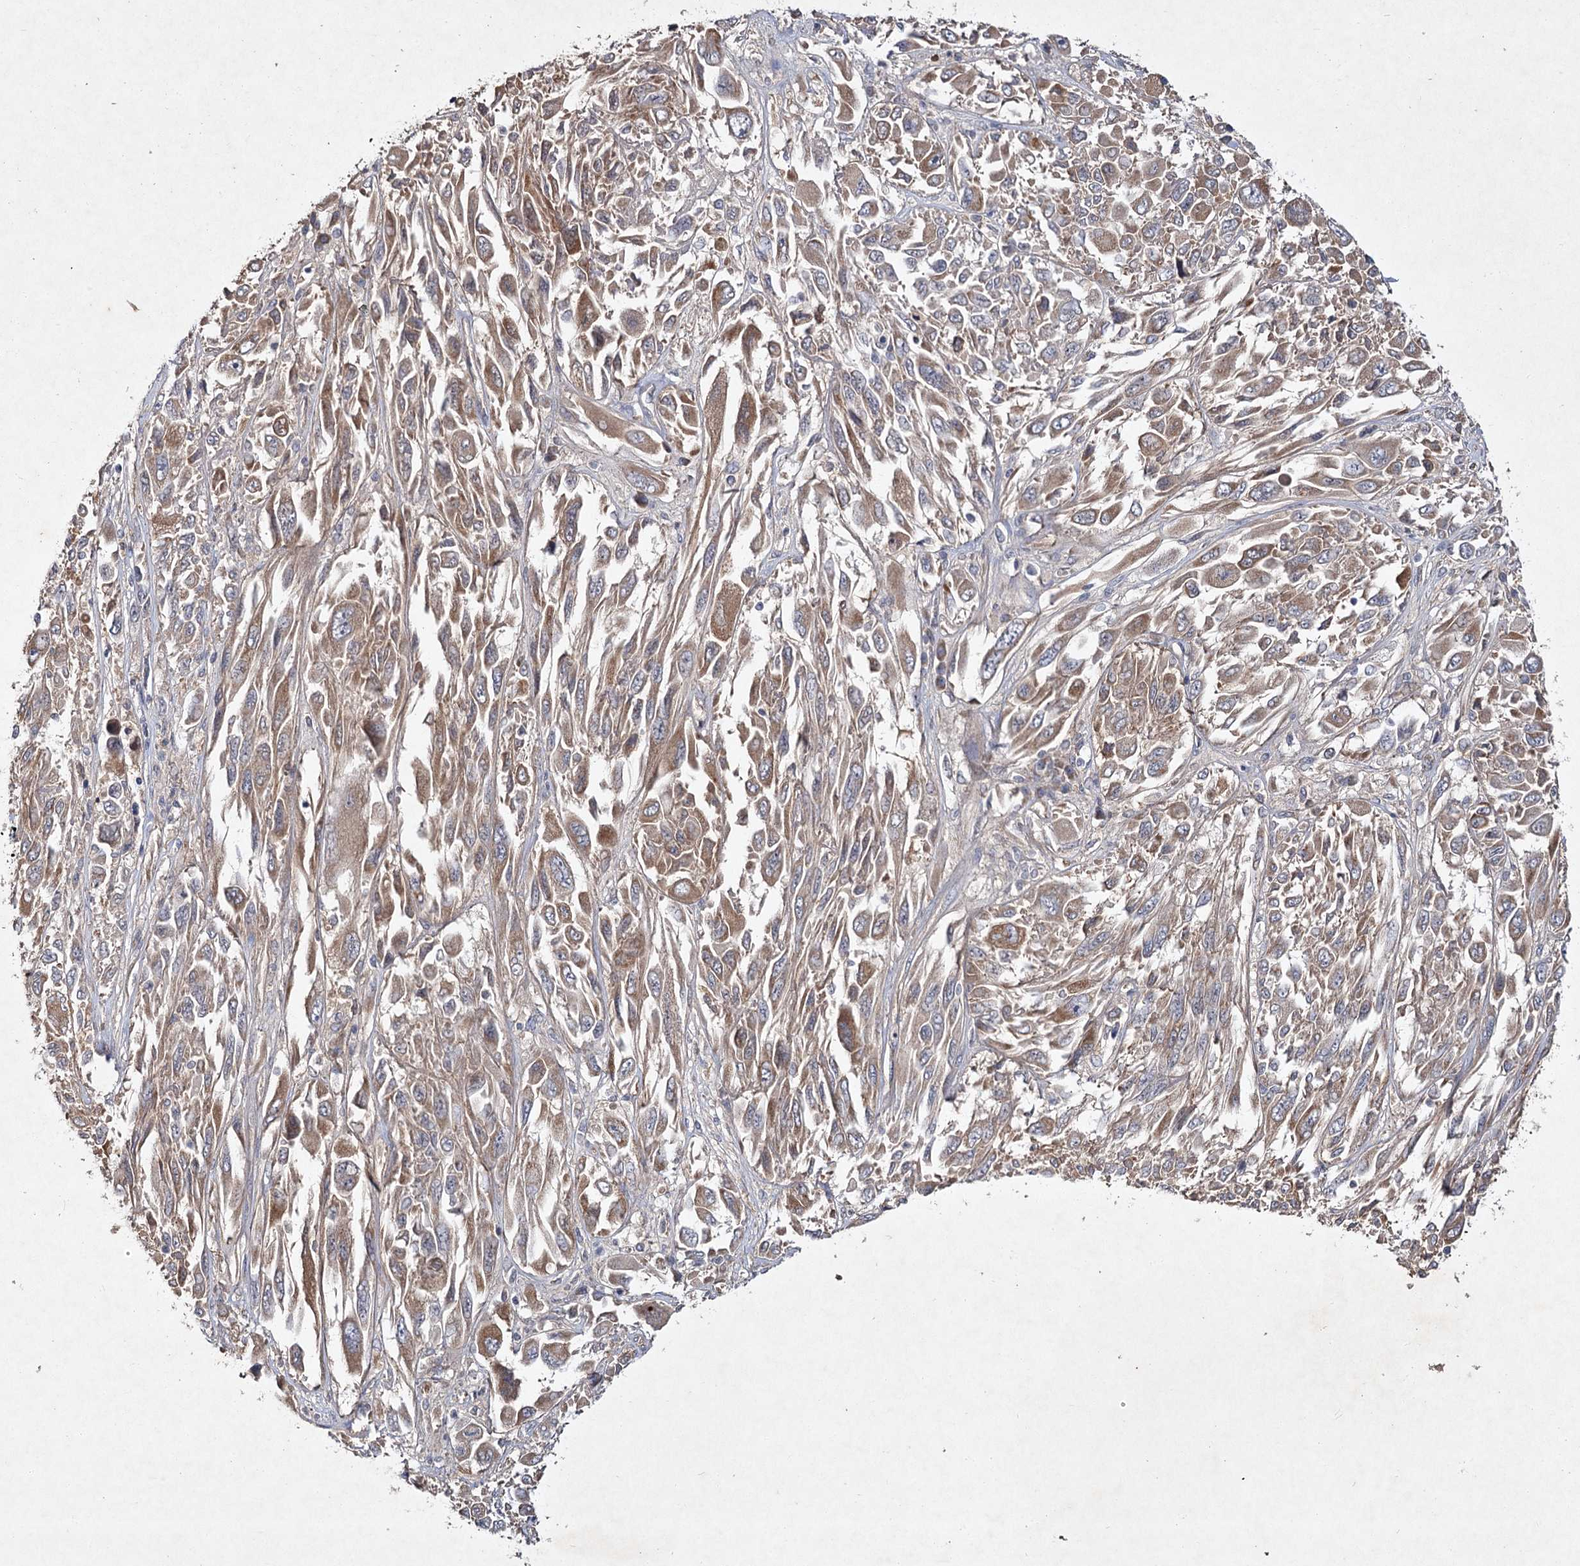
{"staining": {"intensity": "moderate", "quantity": "25%-75%", "location": "cytoplasmic/membranous"}, "tissue": "melanoma", "cell_type": "Tumor cells", "image_type": "cancer", "snomed": [{"axis": "morphology", "description": "Malignant melanoma, NOS"}, {"axis": "topography", "description": "Skin"}], "caption": "Protein analysis of melanoma tissue displays moderate cytoplasmic/membranous positivity in approximately 25%-75% of tumor cells.", "gene": "MFN1", "patient": {"sex": "female", "age": 91}}